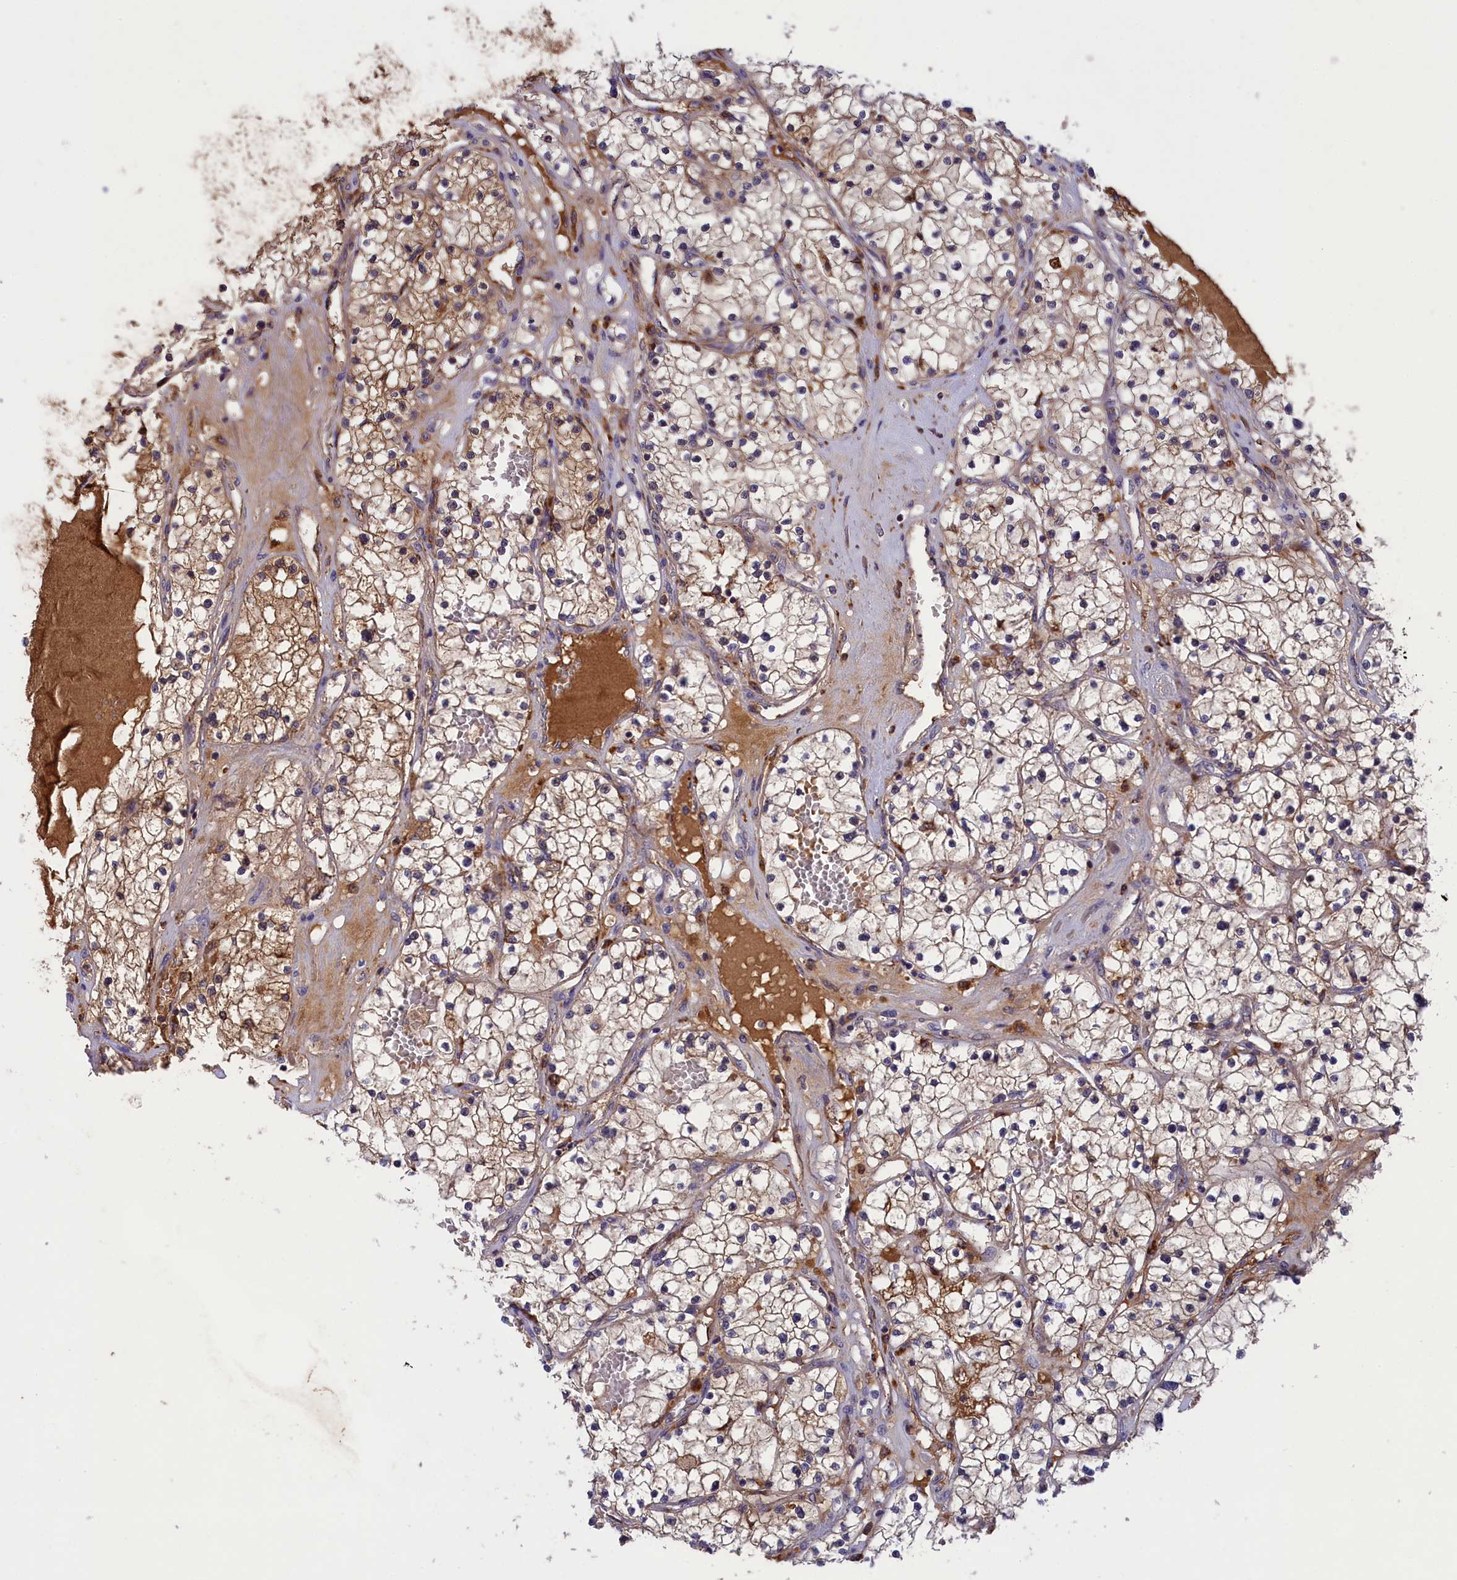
{"staining": {"intensity": "moderate", "quantity": "25%-75%", "location": "cytoplasmic/membranous"}, "tissue": "renal cancer", "cell_type": "Tumor cells", "image_type": "cancer", "snomed": [{"axis": "morphology", "description": "Normal tissue, NOS"}, {"axis": "morphology", "description": "Adenocarcinoma, NOS"}, {"axis": "topography", "description": "Kidney"}], "caption": "Adenocarcinoma (renal) stained with IHC reveals moderate cytoplasmic/membranous staining in approximately 25%-75% of tumor cells.", "gene": "STYX", "patient": {"sex": "male", "age": 68}}